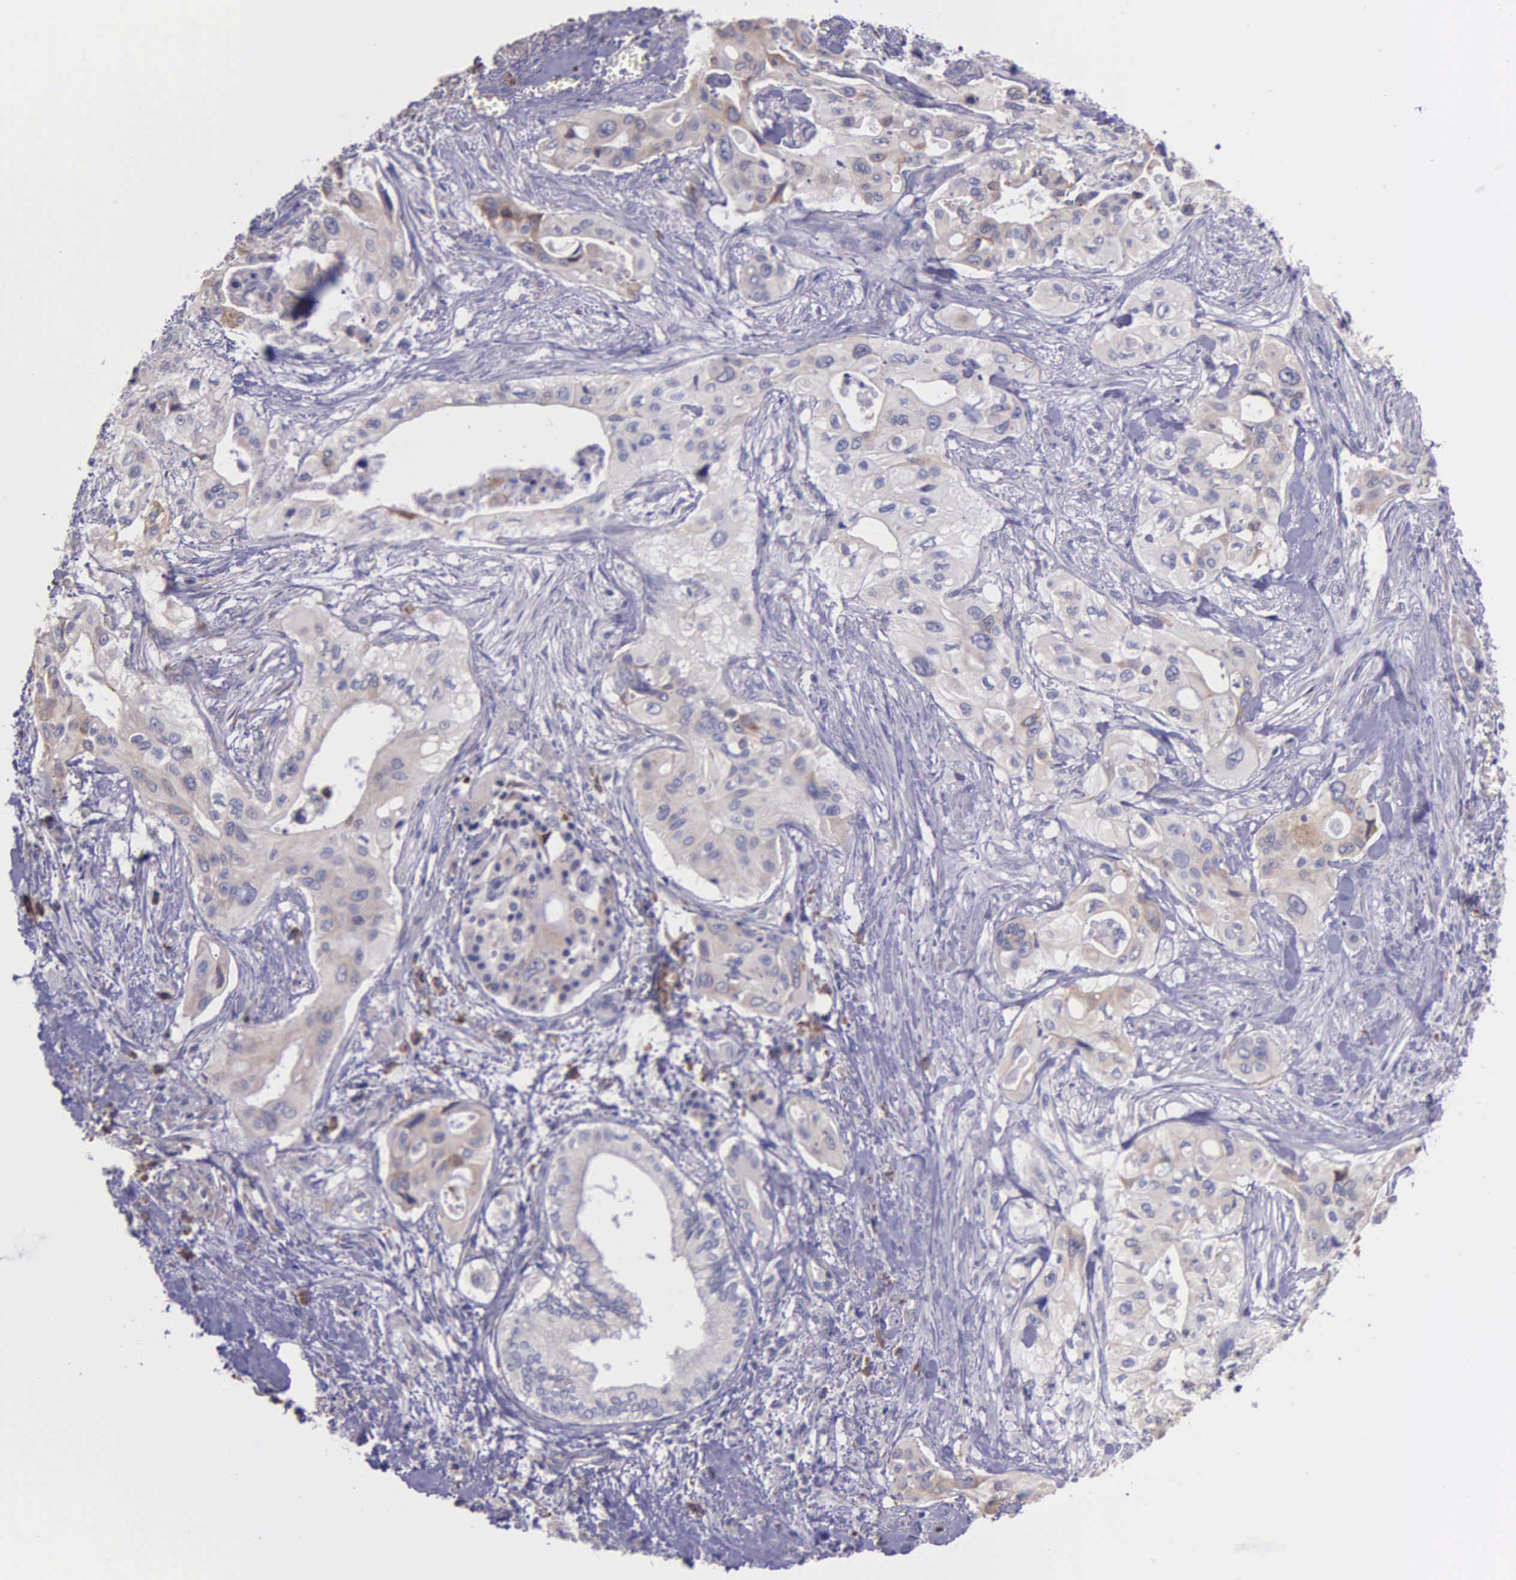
{"staining": {"intensity": "weak", "quantity": "25%-75%", "location": "cytoplasmic/membranous"}, "tissue": "pancreatic cancer", "cell_type": "Tumor cells", "image_type": "cancer", "snomed": [{"axis": "morphology", "description": "Adenocarcinoma, NOS"}, {"axis": "topography", "description": "Pancreas"}], "caption": "Approximately 25%-75% of tumor cells in adenocarcinoma (pancreatic) demonstrate weak cytoplasmic/membranous protein positivity as visualized by brown immunohistochemical staining.", "gene": "ZC3H12B", "patient": {"sex": "male", "age": 77}}